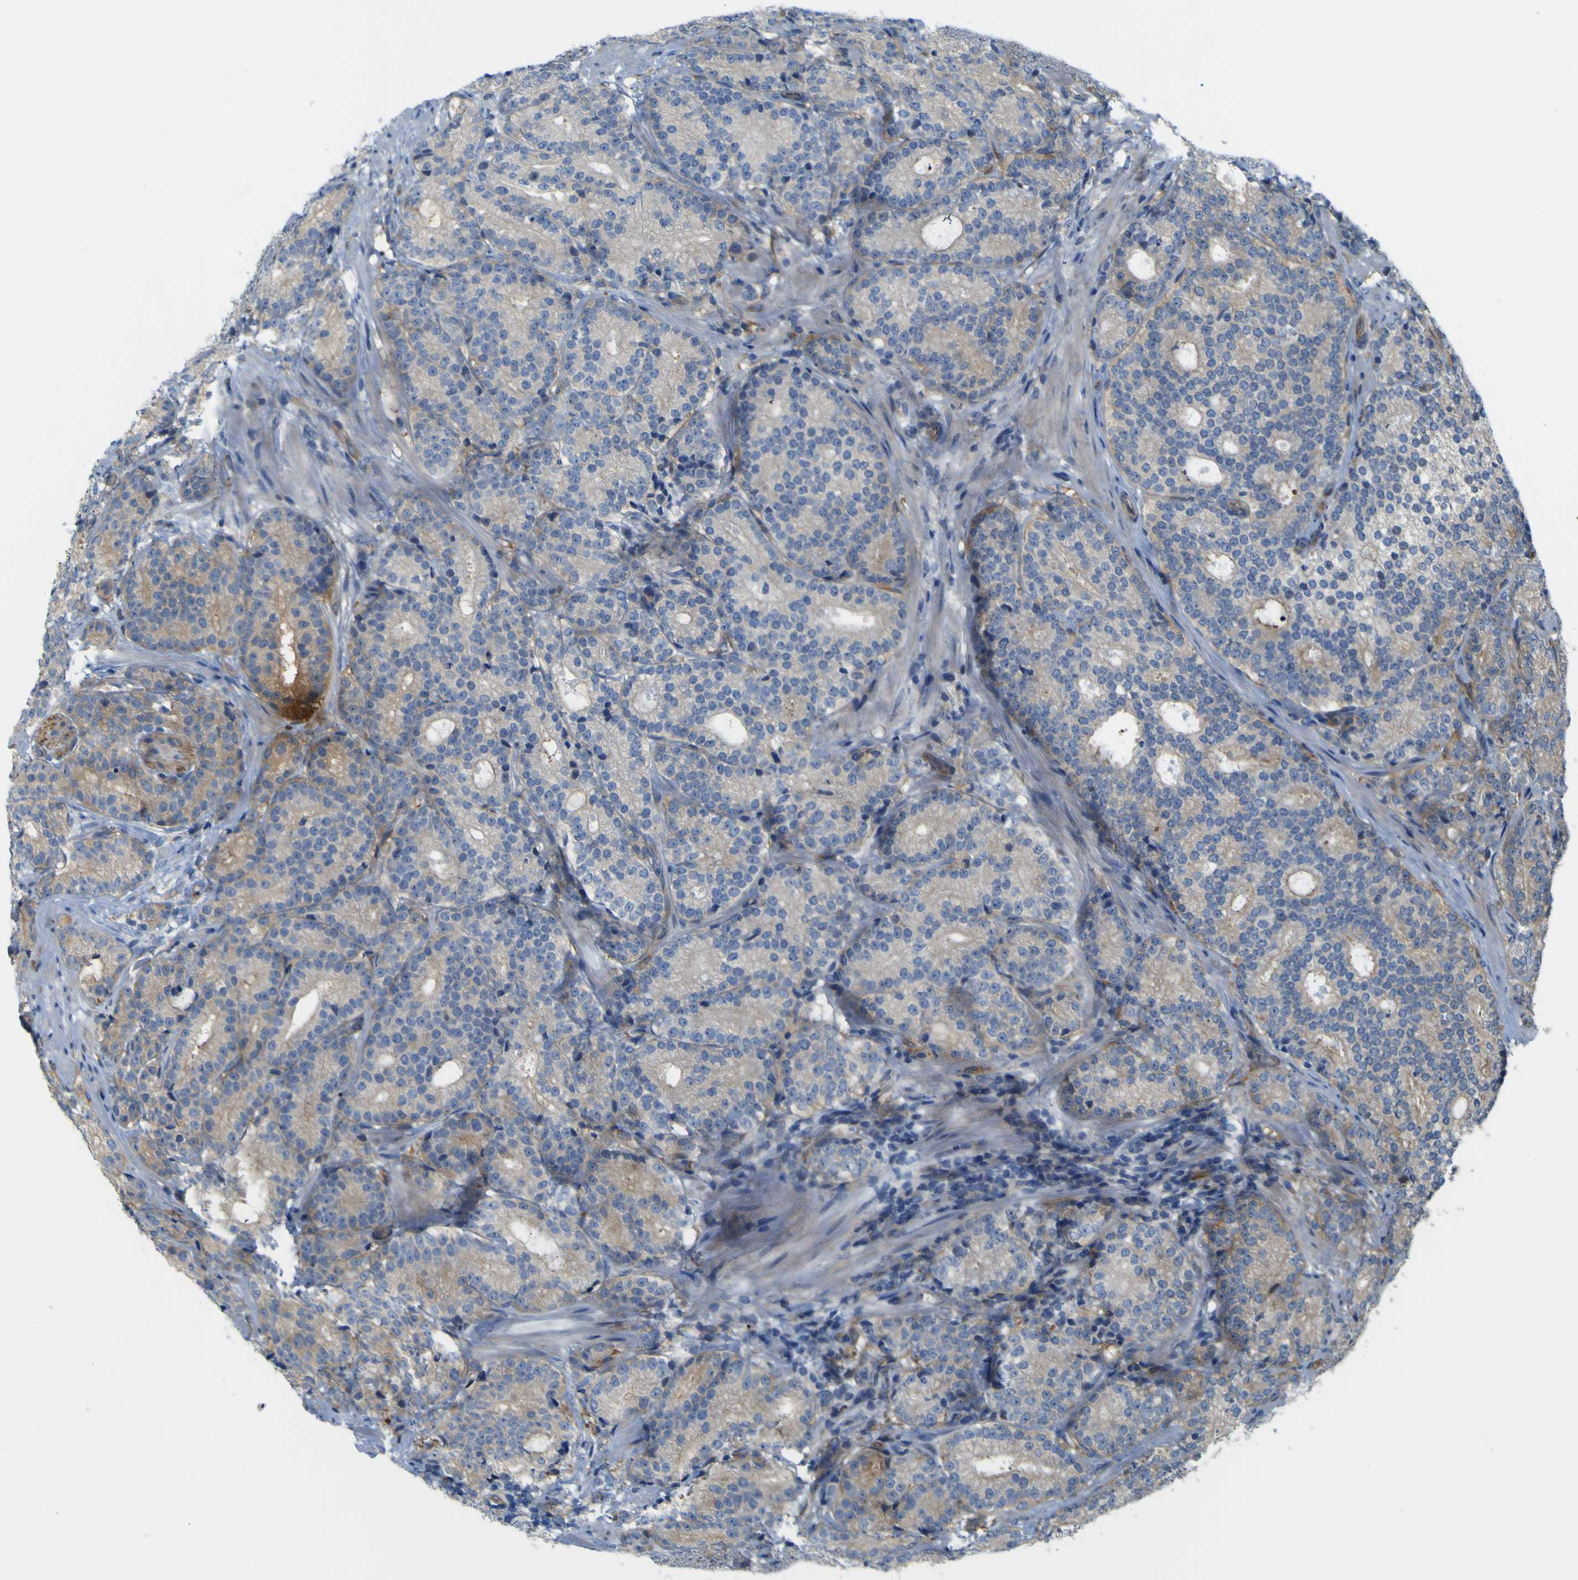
{"staining": {"intensity": "moderate", "quantity": "<25%", "location": "cytoplasmic/membranous"}, "tissue": "prostate cancer", "cell_type": "Tumor cells", "image_type": "cancer", "snomed": [{"axis": "morphology", "description": "Adenocarcinoma, High grade"}, {"axis": "topography", "description": "Prostate"}], "caption": "Moderate cytoplasmic/membranous expression for a protein is present in about <25% of tumor cells of high-grade adenocarcinoma (prostate) using immunohistochemistry.", "gene": "JPH1", "patient": {"sex": "male", "age": 61}}